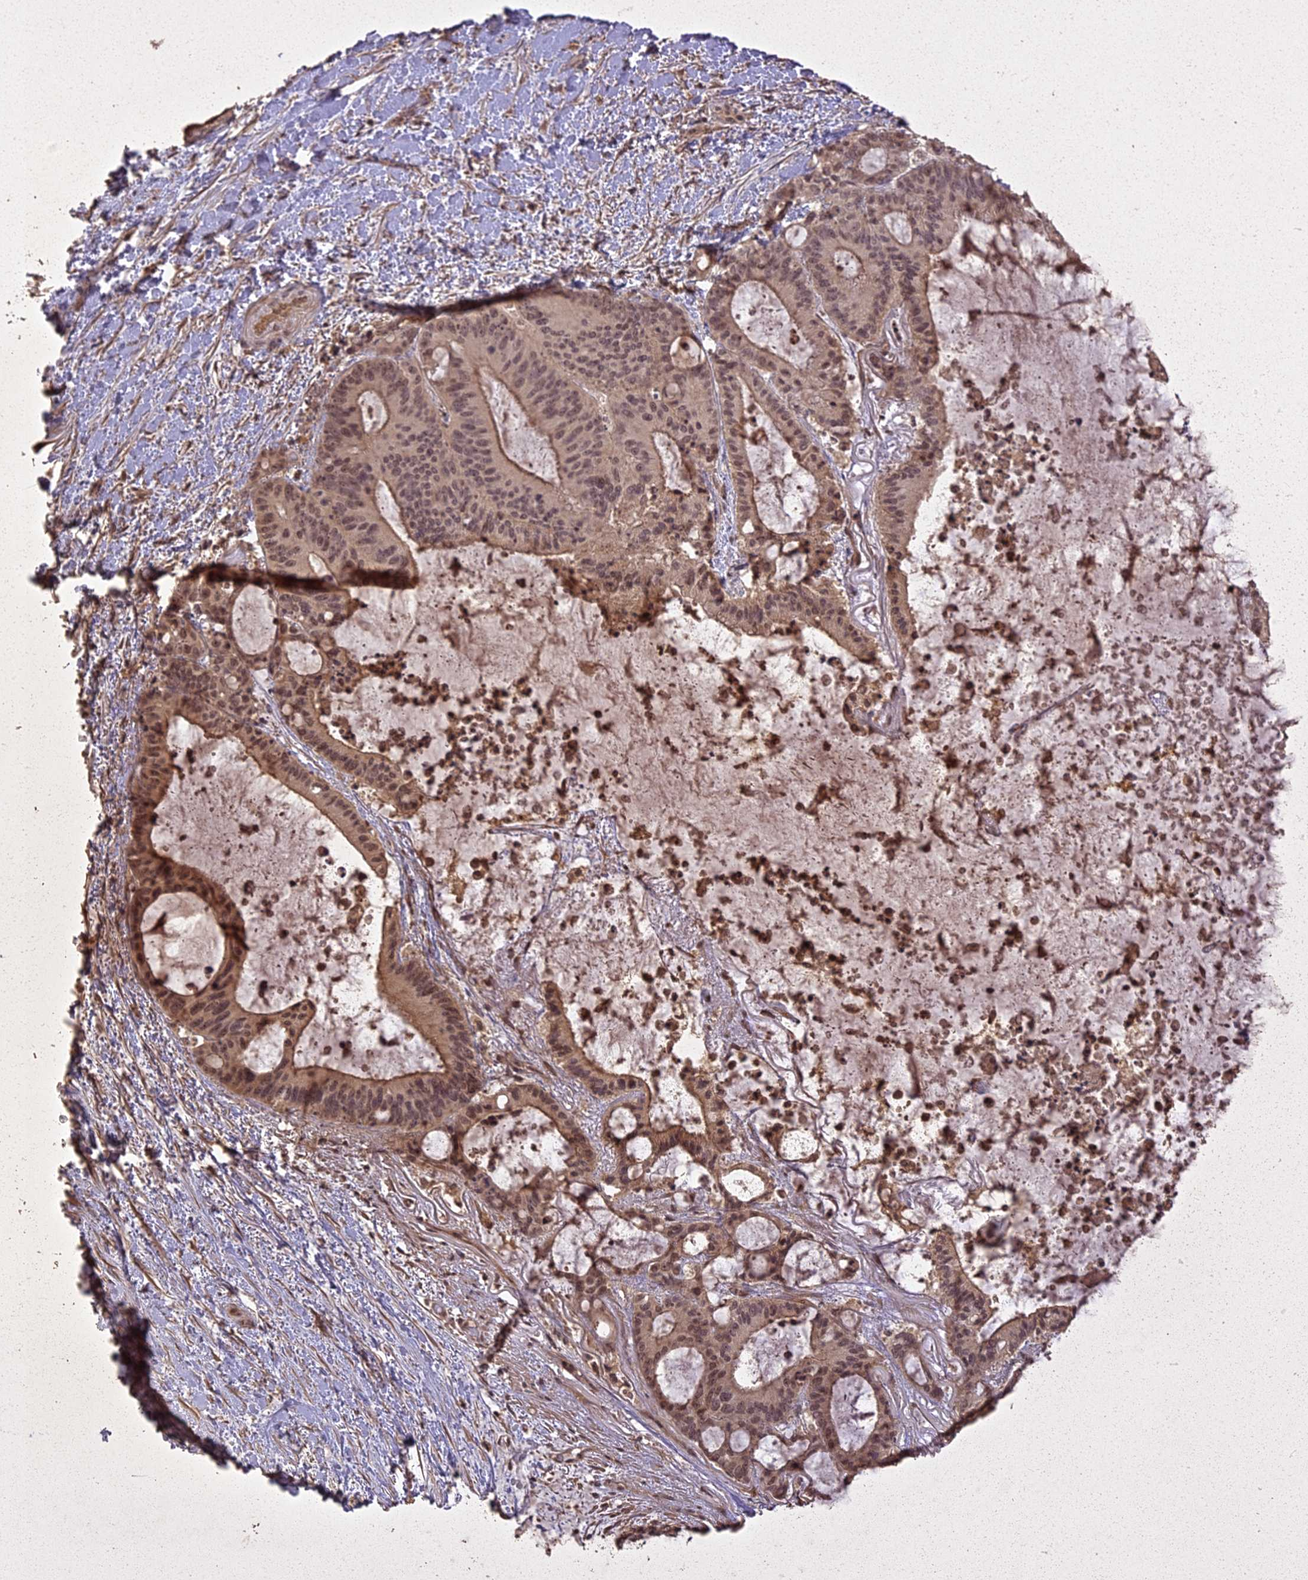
{"staining": {"intensity": "moderate", "quantity": ">75%", "location": "cytoplasmic/membranous,nuclear"}, "tissue": "liver cancer", "cell_type": "Tumor cells", "image_type": "cancer", "snomed": [{"axis": "morphology", "description": "Normal tissue, NOS"}, {"axis": "morphology", "description": "Cholangiocarcinoma"}, {"axis": "topography", "description": "Liver"}, {"axis": "topography", "description": "Peripheral nerve tissue"}], "caption": "Tumor cells exhibit medium levels of moderate cytoplasmic/membranous and nuclear positivity in approximately >75% of cells in human liver cancer.", "gene": "LIN37", "patient": {"sex": "female", "age": 73}}